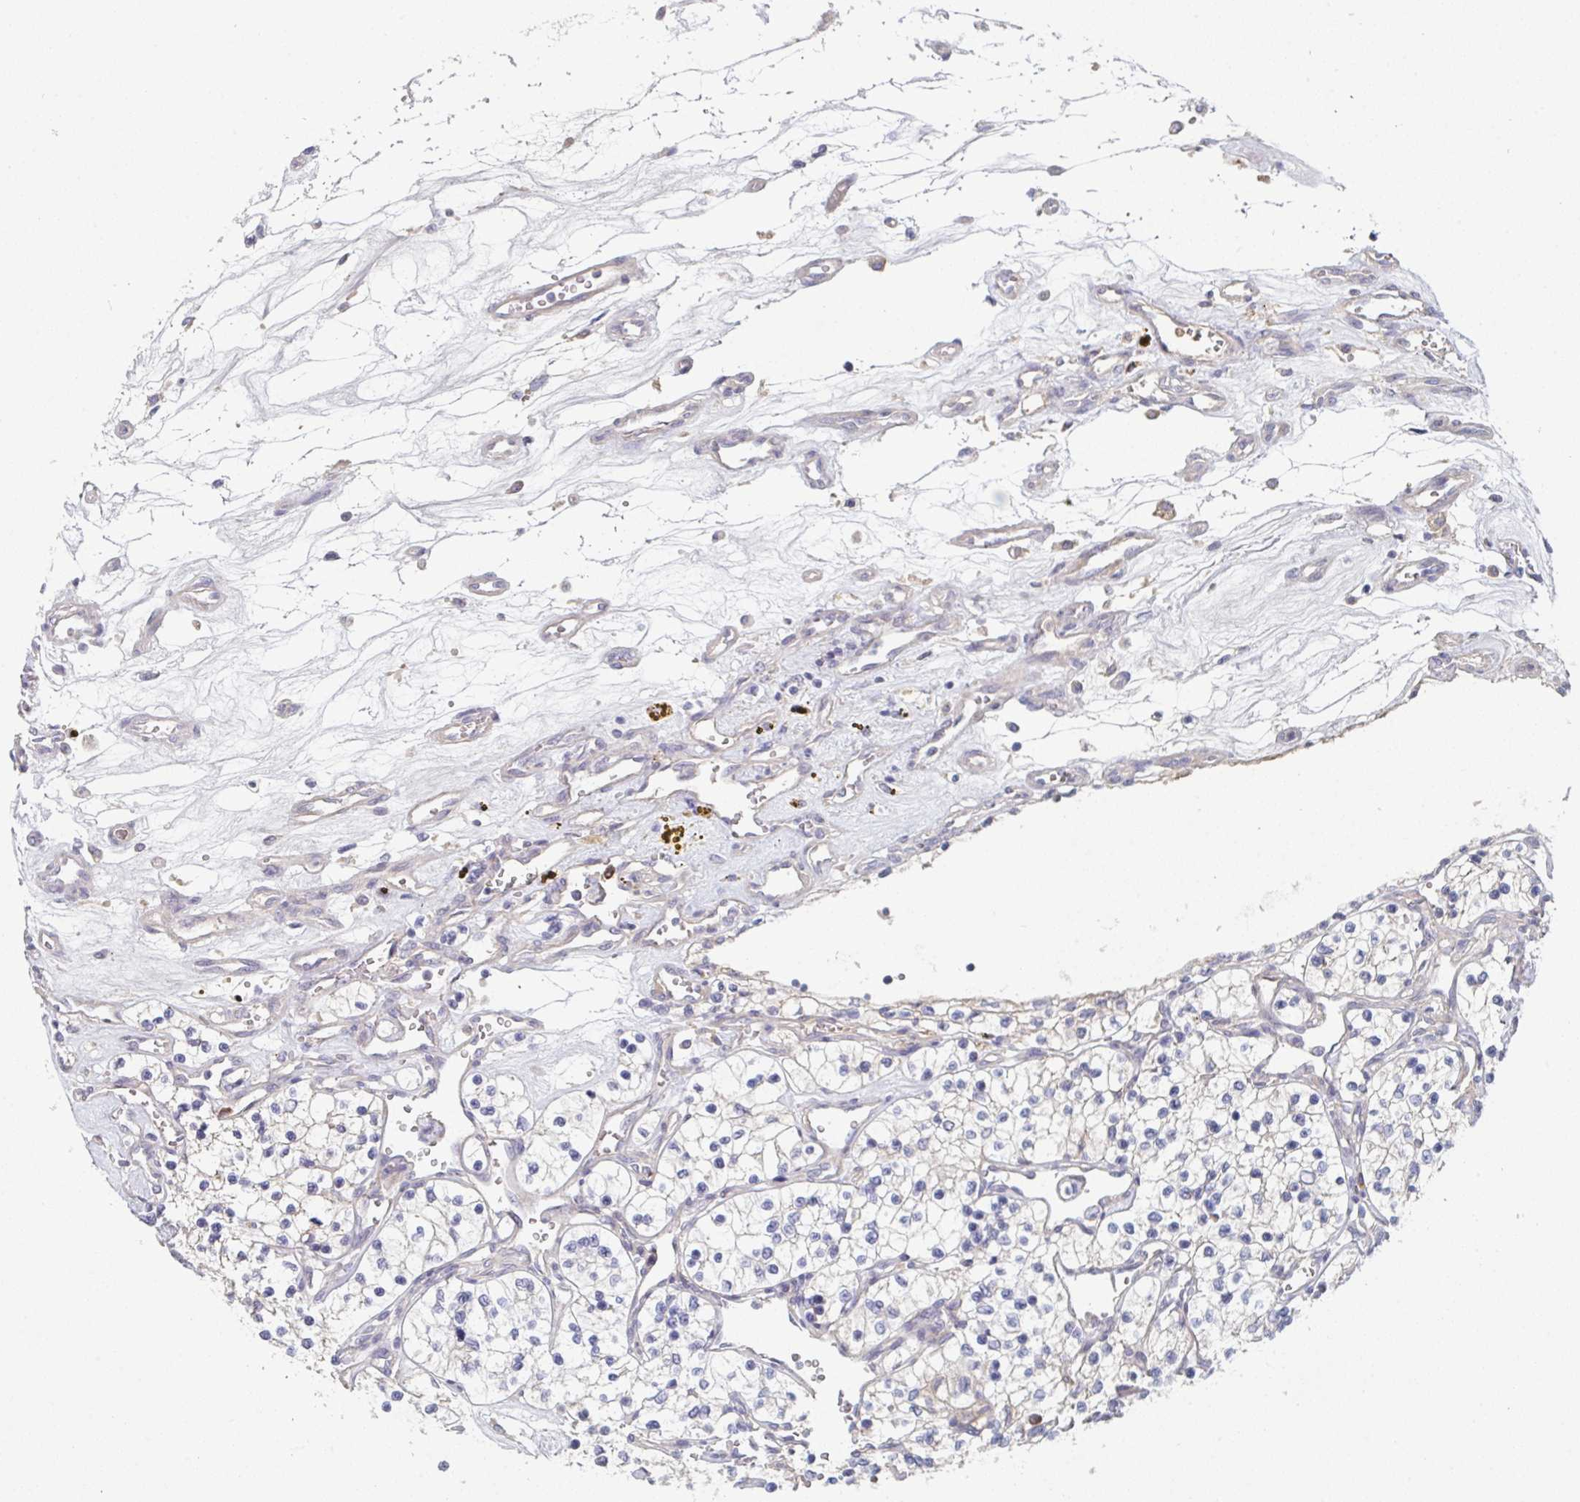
{"staining": {"intensity": "negative", "quantity": "none", "location": "none"}, "tissue": "renal cancer", "cell_type": "Tumor cells", "image_type": "cancer", "snomed": [{"axis": "morphology", "description": "Adenocarcinoma, NOS"}, {"axis": "topography", "description": "Kidney"}], "caption": "Tumor cells are negative for protein expression in human renal adenocarcinoma. Brightfield microscopy of immunohistochemistry stained with DAB (brown) and hematoxylin (blue), captured at high magnification.", "gene": "HGFAC", "patient": {"sex": "female", "age": 69}}